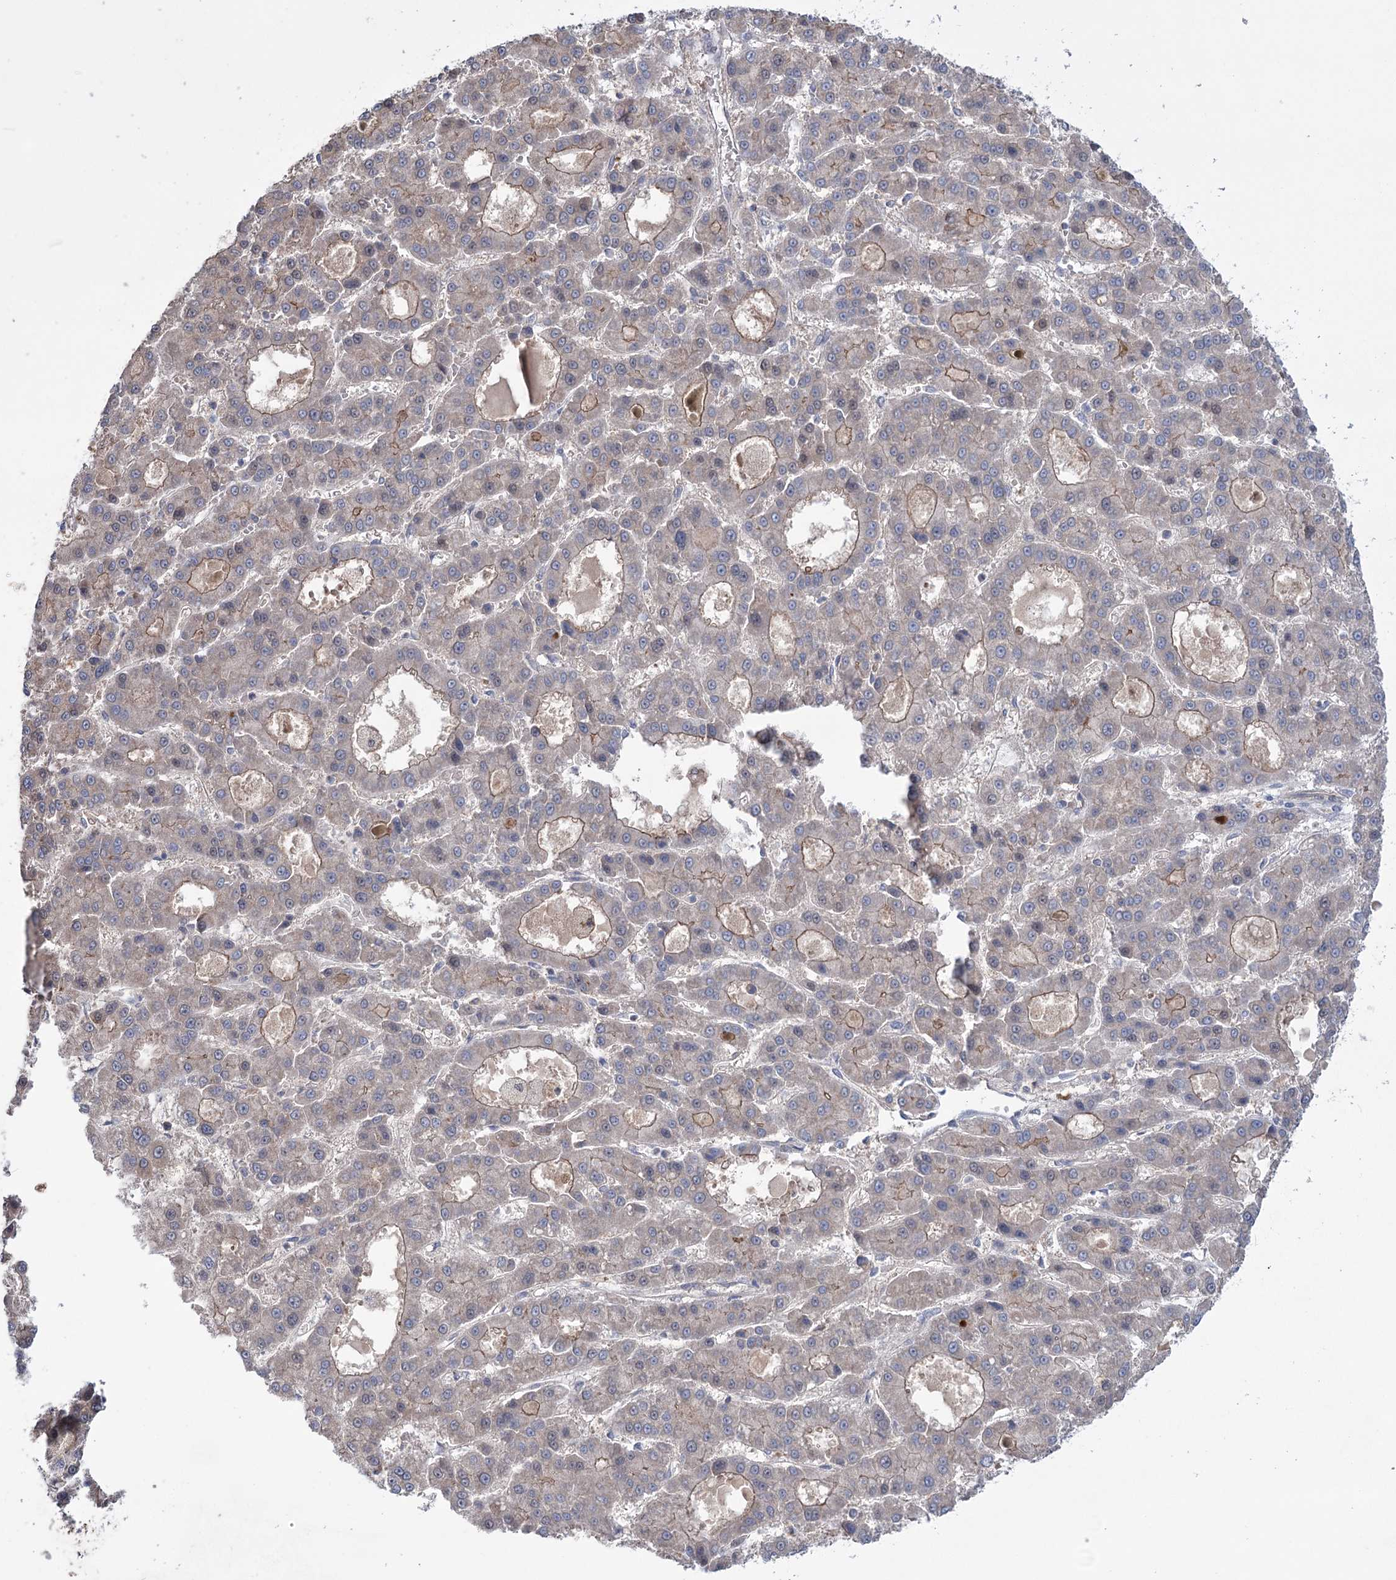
{"staining": {"intensity": "moderate", "quantity": "<25%", "location": "cytoplasmic/membranous"}, "tissue": "liver cancer", "cell_type": "Tumor cells", "image_type": "cancer", "snomed": [{"axis": "morphology", "description": "Carcinoma, Hepatocellular, NOS"}, {"axis": "topography", "description": "Liver"}], "caption": "About <25% of tumor cells in human hepatocellular carcinoma (liver) exhibit moderate cytoplasmic/membranous protein staining as visualized by brown immunohistochemical staining.", "gene": "TRIM71", "patient": {"sex": "male", "age": 70}}